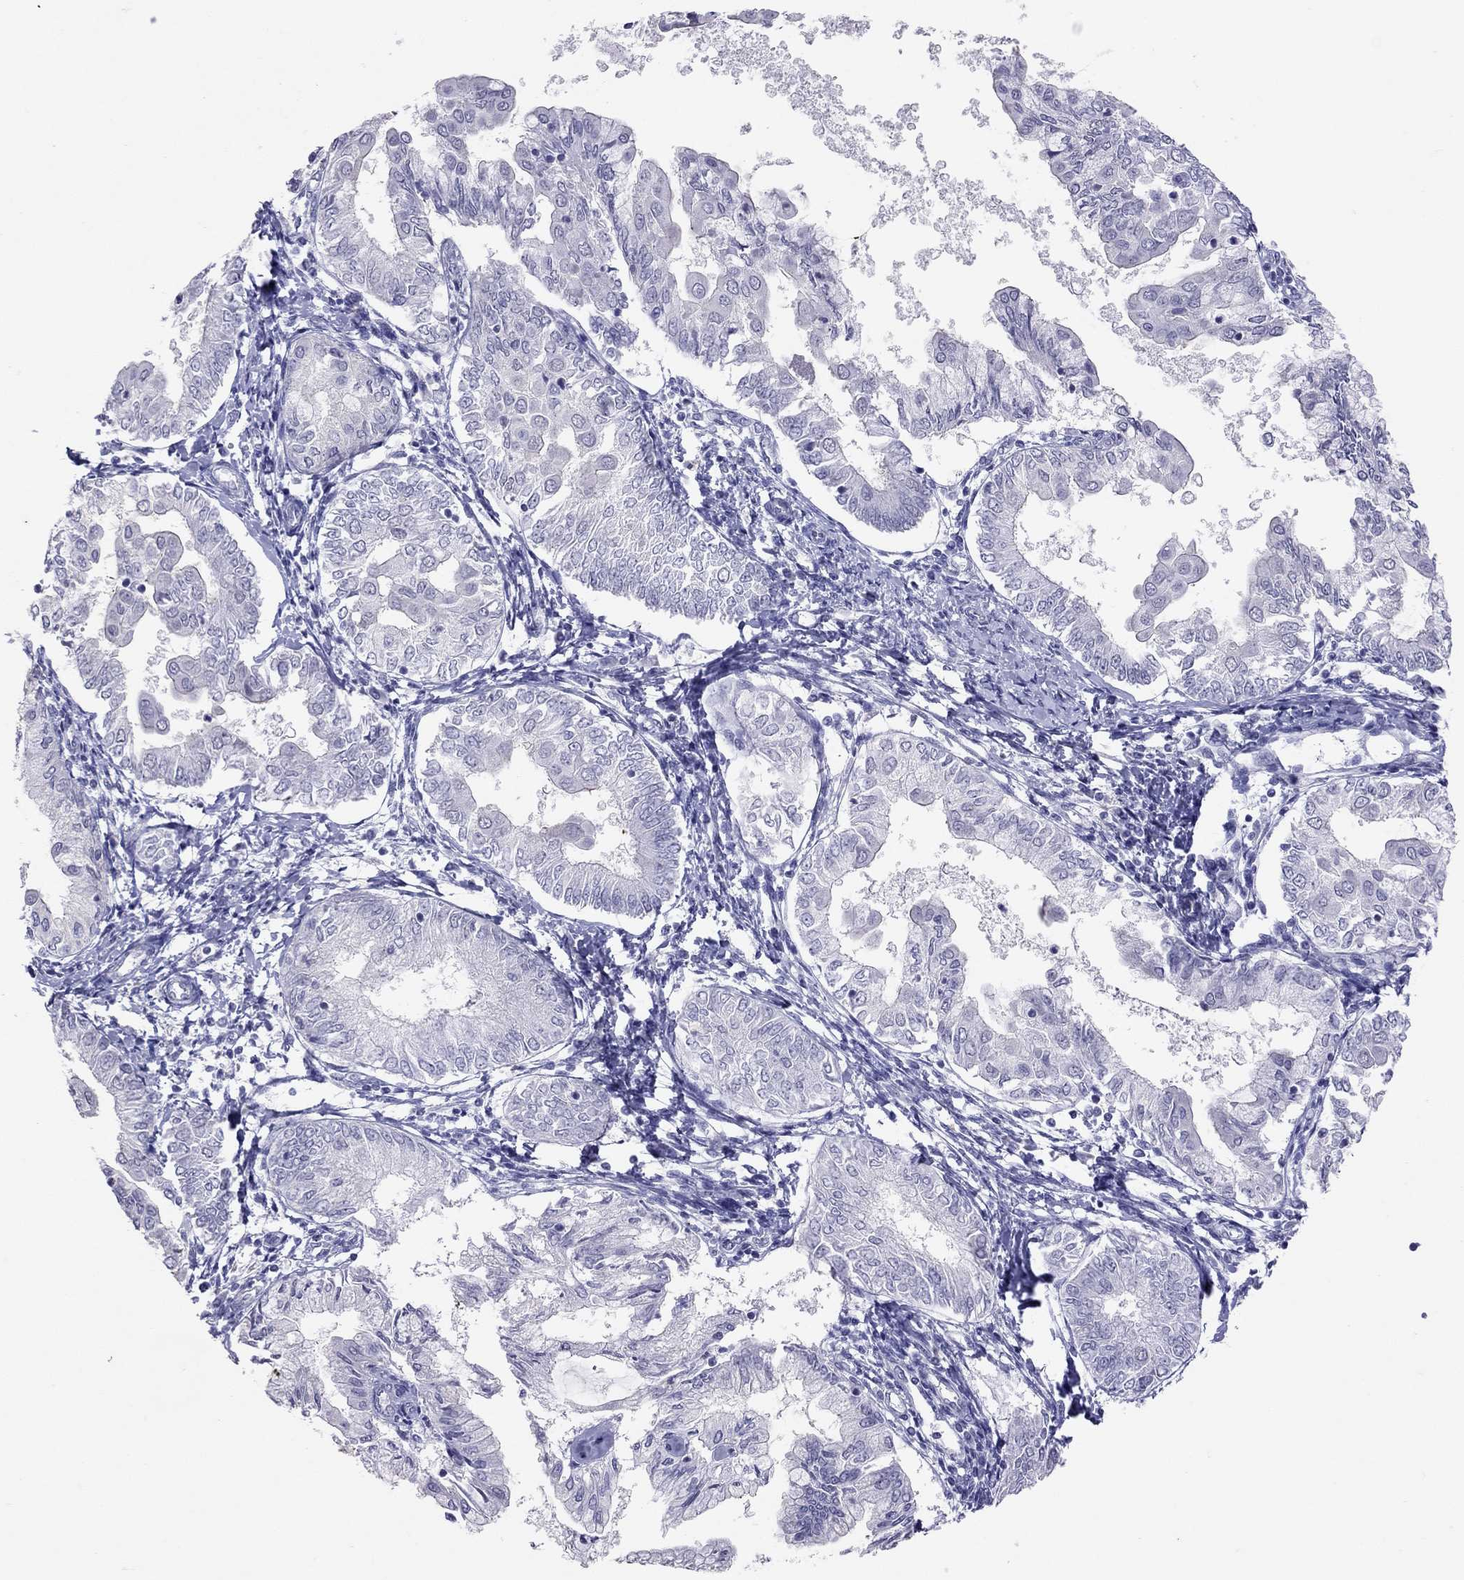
{"staining": {"intensity": "negative", "quantity": "none", "location": "none"}, "tissue": "endometrial cancer", "cell_type": "Tumor cells", "image_type": "cancer", "snomed": [{"axis": "morphology", "description": "Adenocarcinoma, NOS"}, {"axis": "topography", "description": "Endometrium"}], "caption": "Immunohistochemistry (IHC) of endometrial adenocarcinoma exhibits no positivity in tumor cells.", "gene": "JHY", "patient": {"sex": "female", "age": 68}}